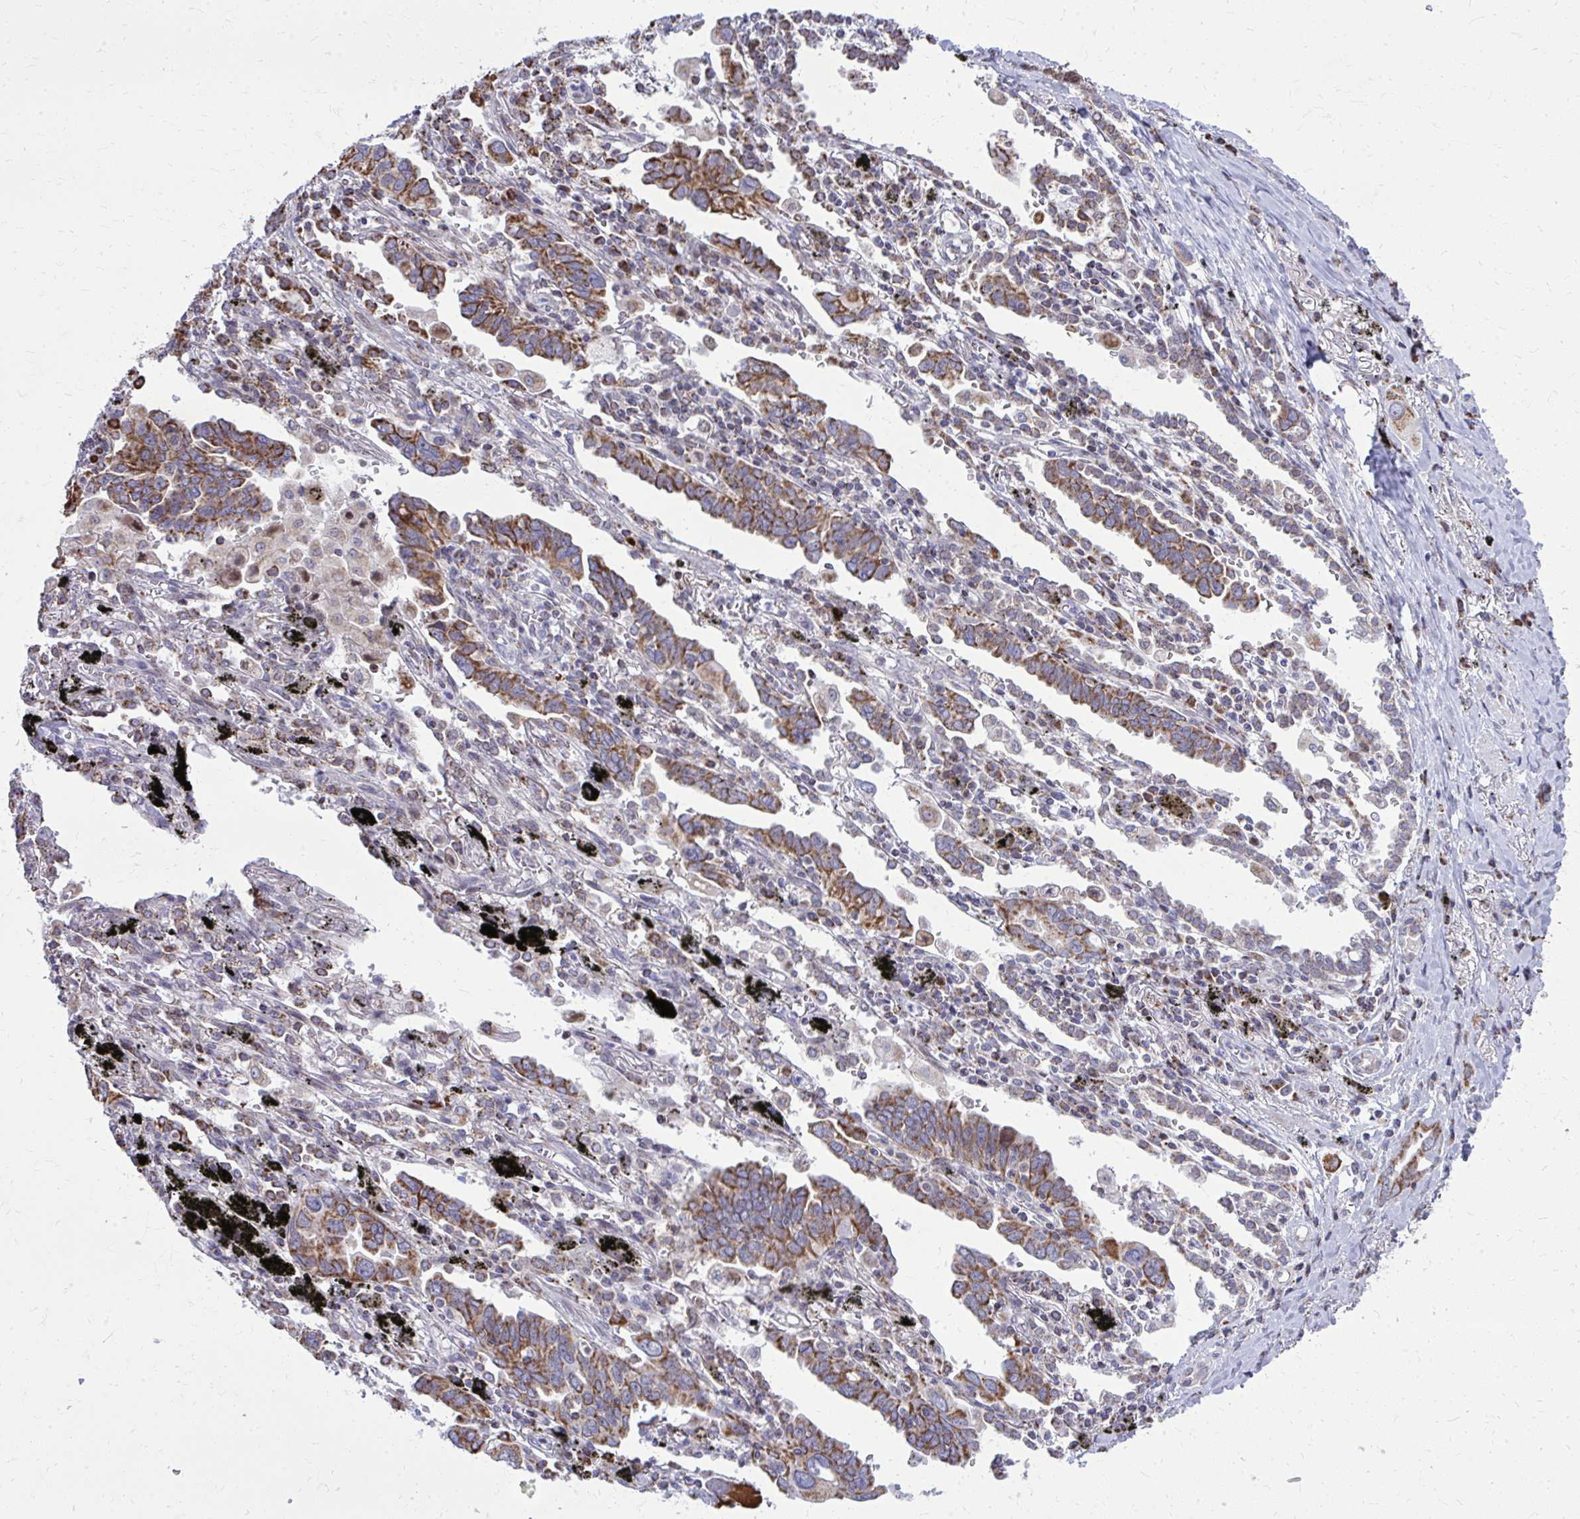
{"staining": {"intensity": "moderate", "quantity": ">75%", "location": "cytoplasmic/membranous"}, "tissue": "lung cancer", "cell_type": "Tumor cells", "image_type": "cancer", "snomed": [{"axis": "morphology", "description": "Adenocarcinoma, NOS"}, {"axis": "topography", "description": "Lung"}], "caption": "Immunohistochemistry (IHC) histopathology image of lung cancer (adenocarcinoma) stained for a protein (brown), which reveals medium levels of moderate cytoplasmic/membranous positivity in about >75% of tumor cells.", "gene": "ZNF362", "patient": {"sex": "male", "age": 76}}